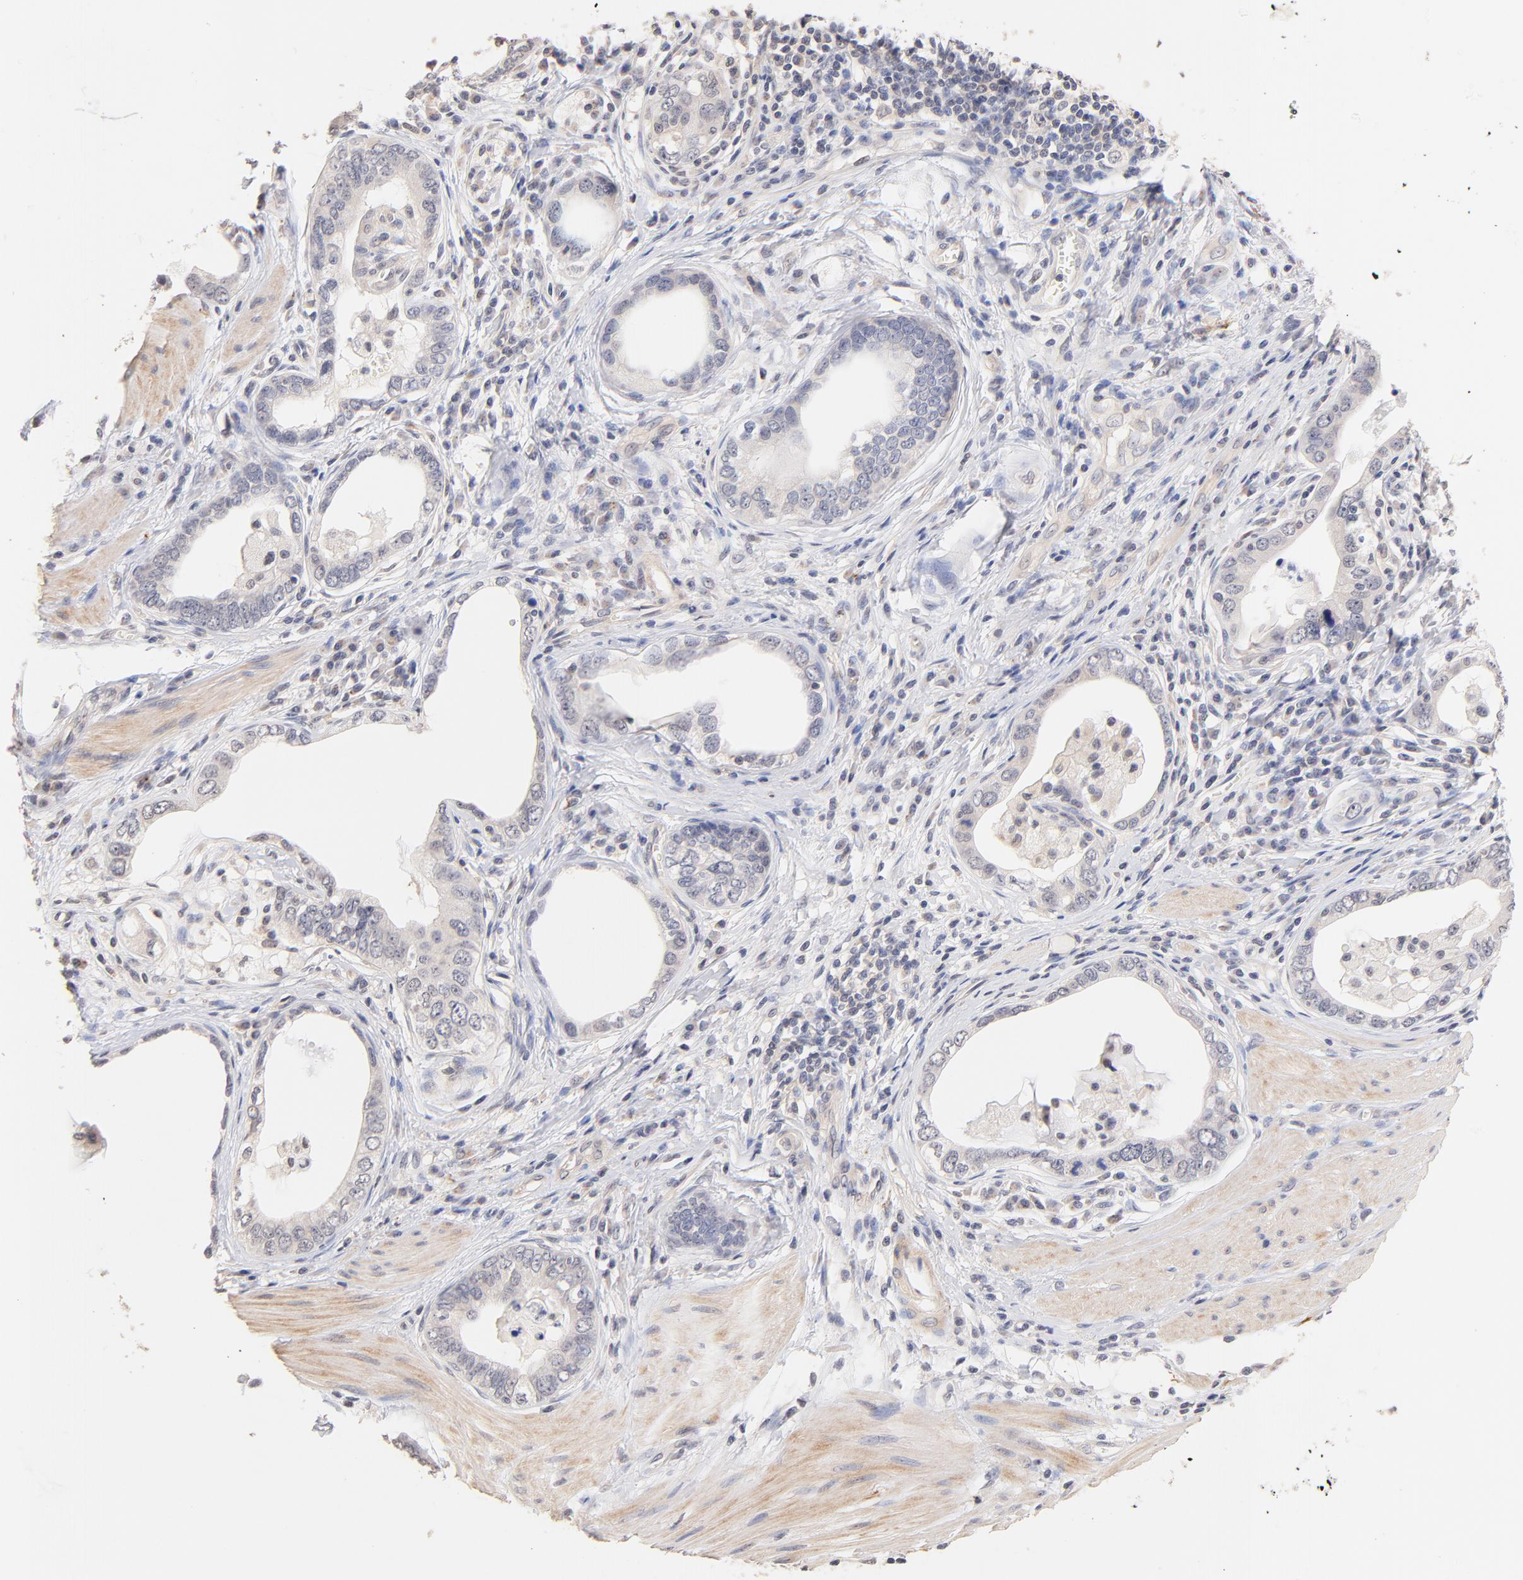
{"staining": {"intensity": "negative", "quantity": "none", "location": "none"}, "tissue": "stomach cancer", "cell_type": "Tumor cells", "image_type": "cancer", "snomed": [{"axis": "morphology", "description": "Adenocarcinoma, NOS"}, {"axis": "topography", "description": "Stomach, lower"}], "caption": "The immunohistochemistry micrograph has no significant staining in tumor cells of adenocarcinoma (stomach) tissue. (Stains: DAB immunohistochemistry (IHC) with hematoxylin counter stain, Microscopy: brightfield microscopy at high magnification).", "gene": "RIBC2", "patient": {"sex": "female", "age": 93}}